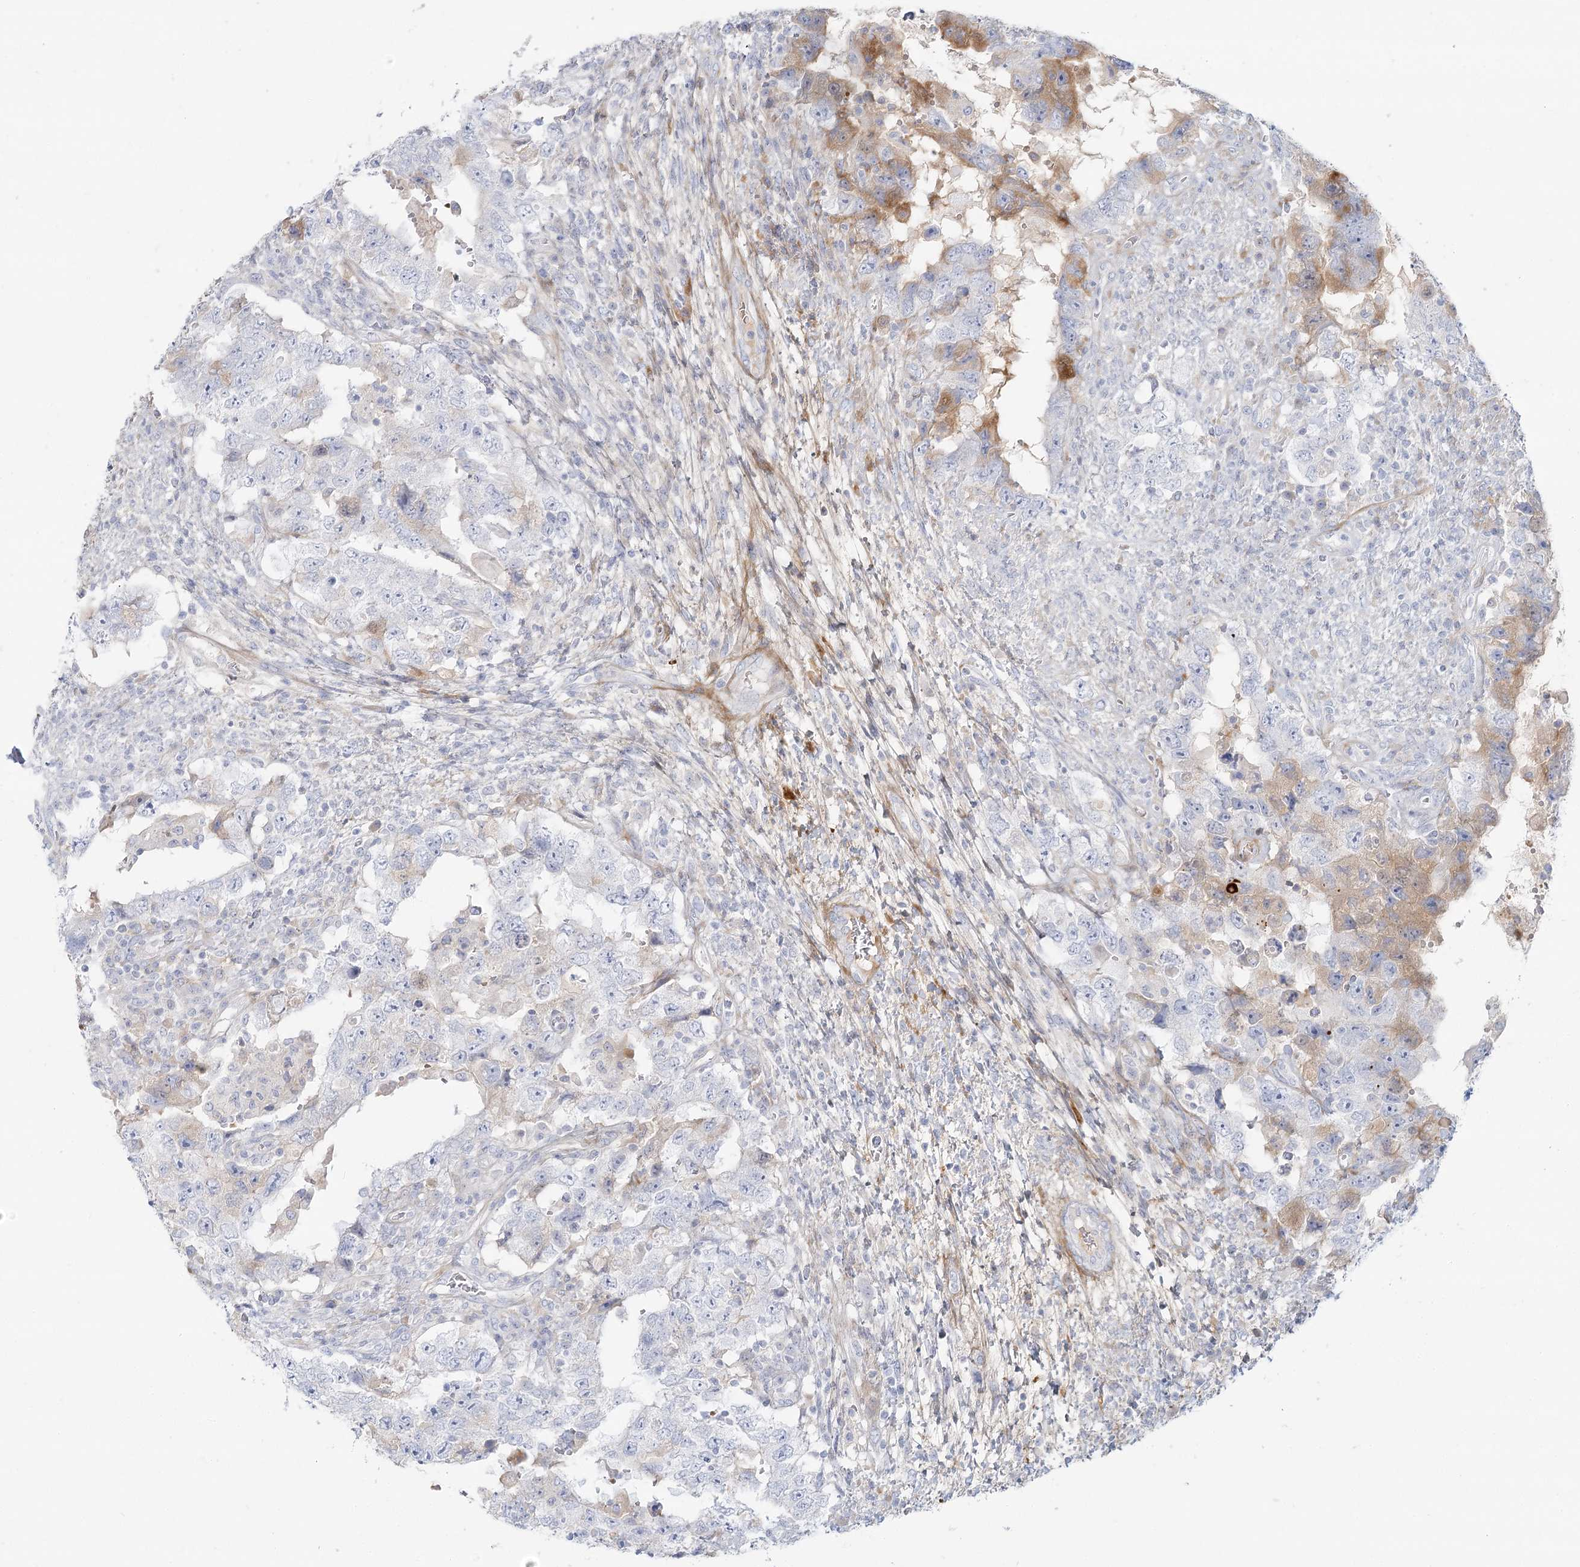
{"staining": {"intensity": "moderate", "quantity": "<25%", "location": "cytoplasmic/membranous"}, "tissue": "testis cancer", "cell_type": "Tumor cells", "image_type": "cancer", "snomed": [{"axis": "morphology", "description": "Carcinoma, Embryonal, NOS"}, {"axis": "topography", "description": "Testis"}], "caption": "An immunohistochemistry (IHC) image of neoplastic tissue is shown. Protein staining in brown shows moderate cytoplasmic/membranous positivity in testis embryonal carcinoma within tumor cells.", "gene": "DMGDH", "patient": {"sex": "male", "age": 26}}